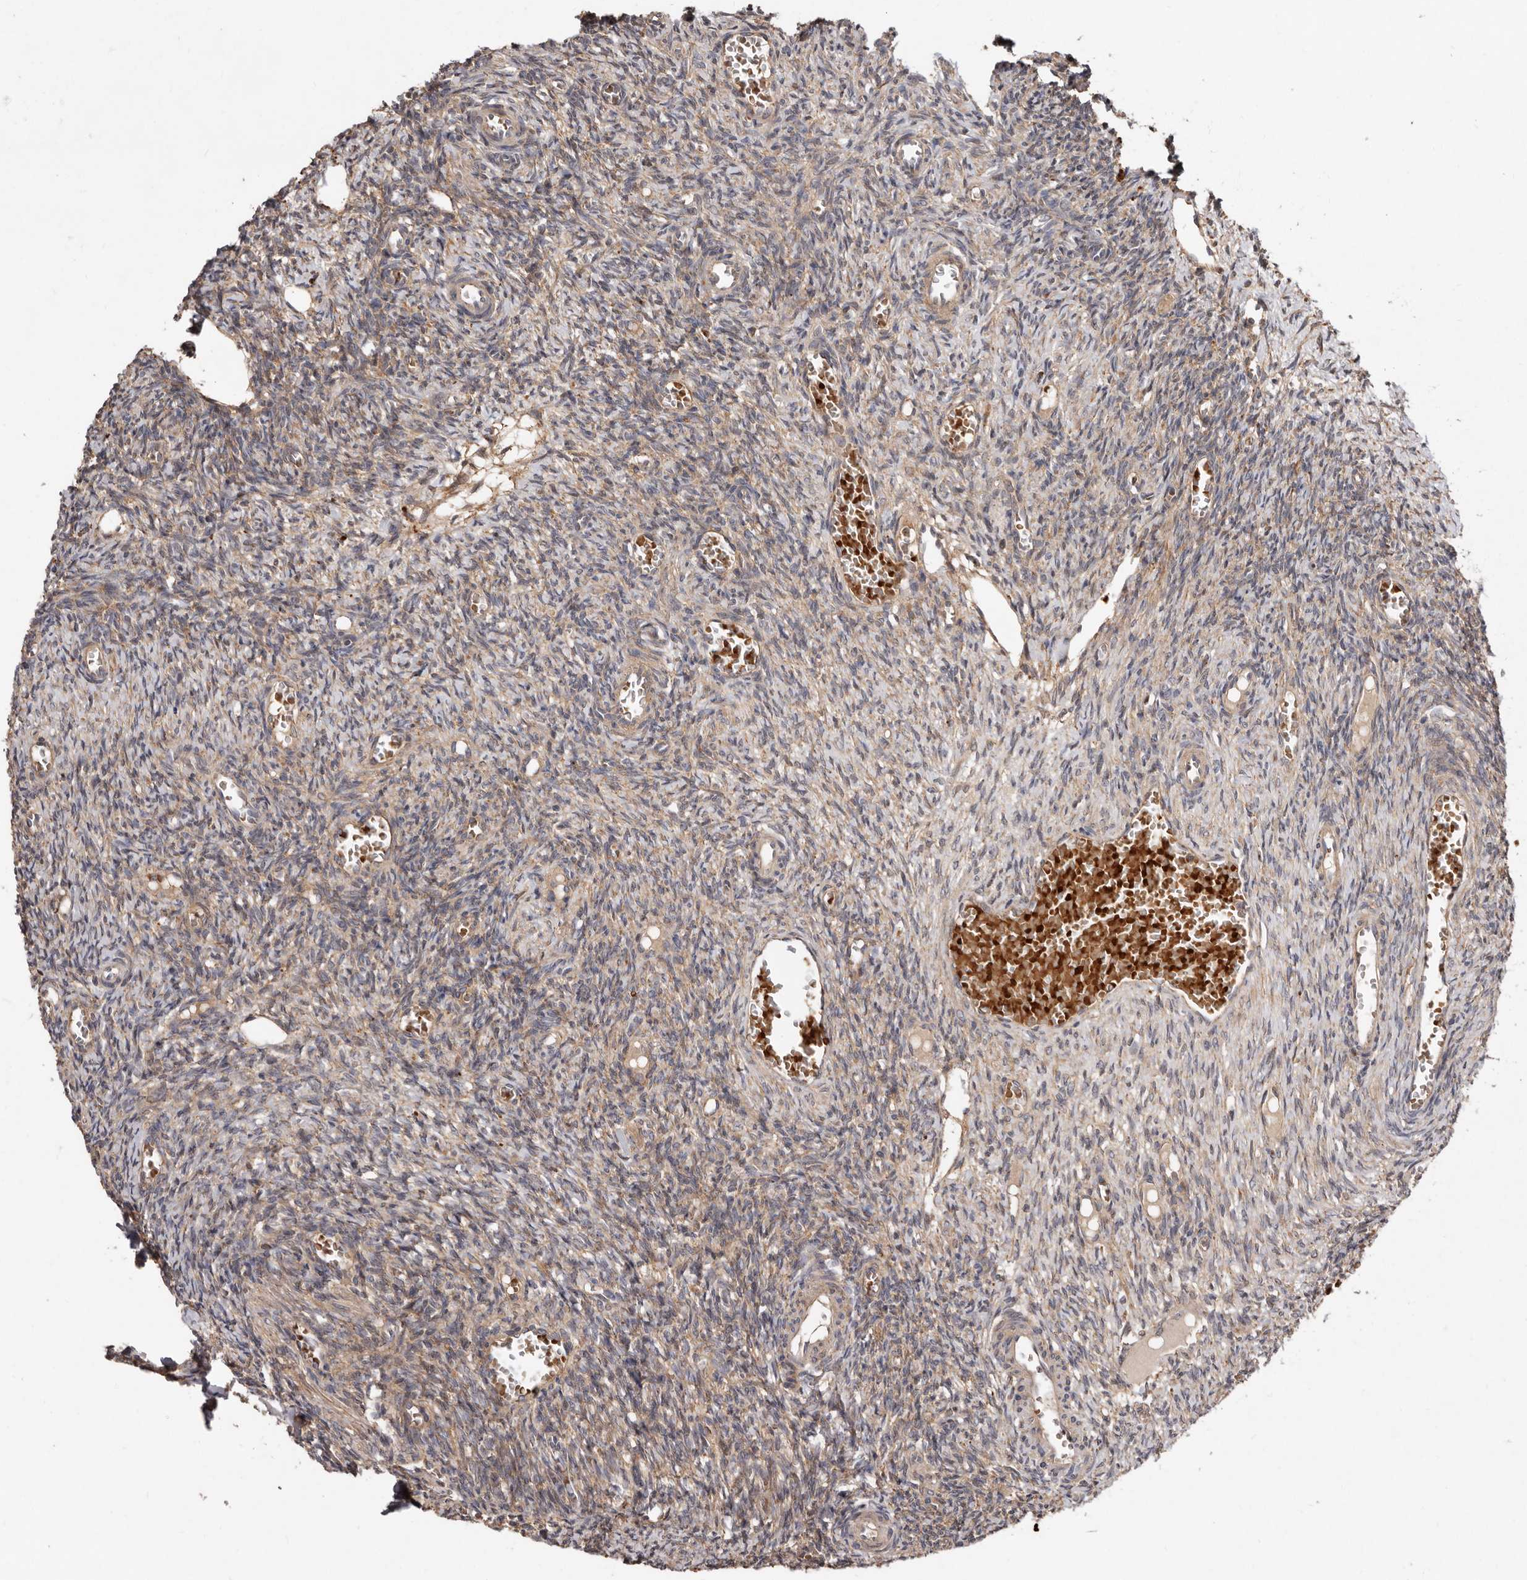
{"staining": {"intensity": "weak", "quantity": "25%-75%", "location": "cytoplasmic/membranous"}, "tissue": "ovary", "cell_type": "Ovarian stroma cells", "image_type": "normal", "snomed": [{"axis": "morphology", "description": "Normal tissue, NOS"}, {"axis": "topography", "description": "Ovary"}], "caption": "Immunohistochemical staining of benign ovary demonstrates weak cytoplasmic/membranous protein staining in approximately 25%-75% of ovarian stroma cells. (DAB IHC with brightfield microscopy, high magnification).", "gene": "GOT1L1", "patient": {"sex": "female", "age": 27}}